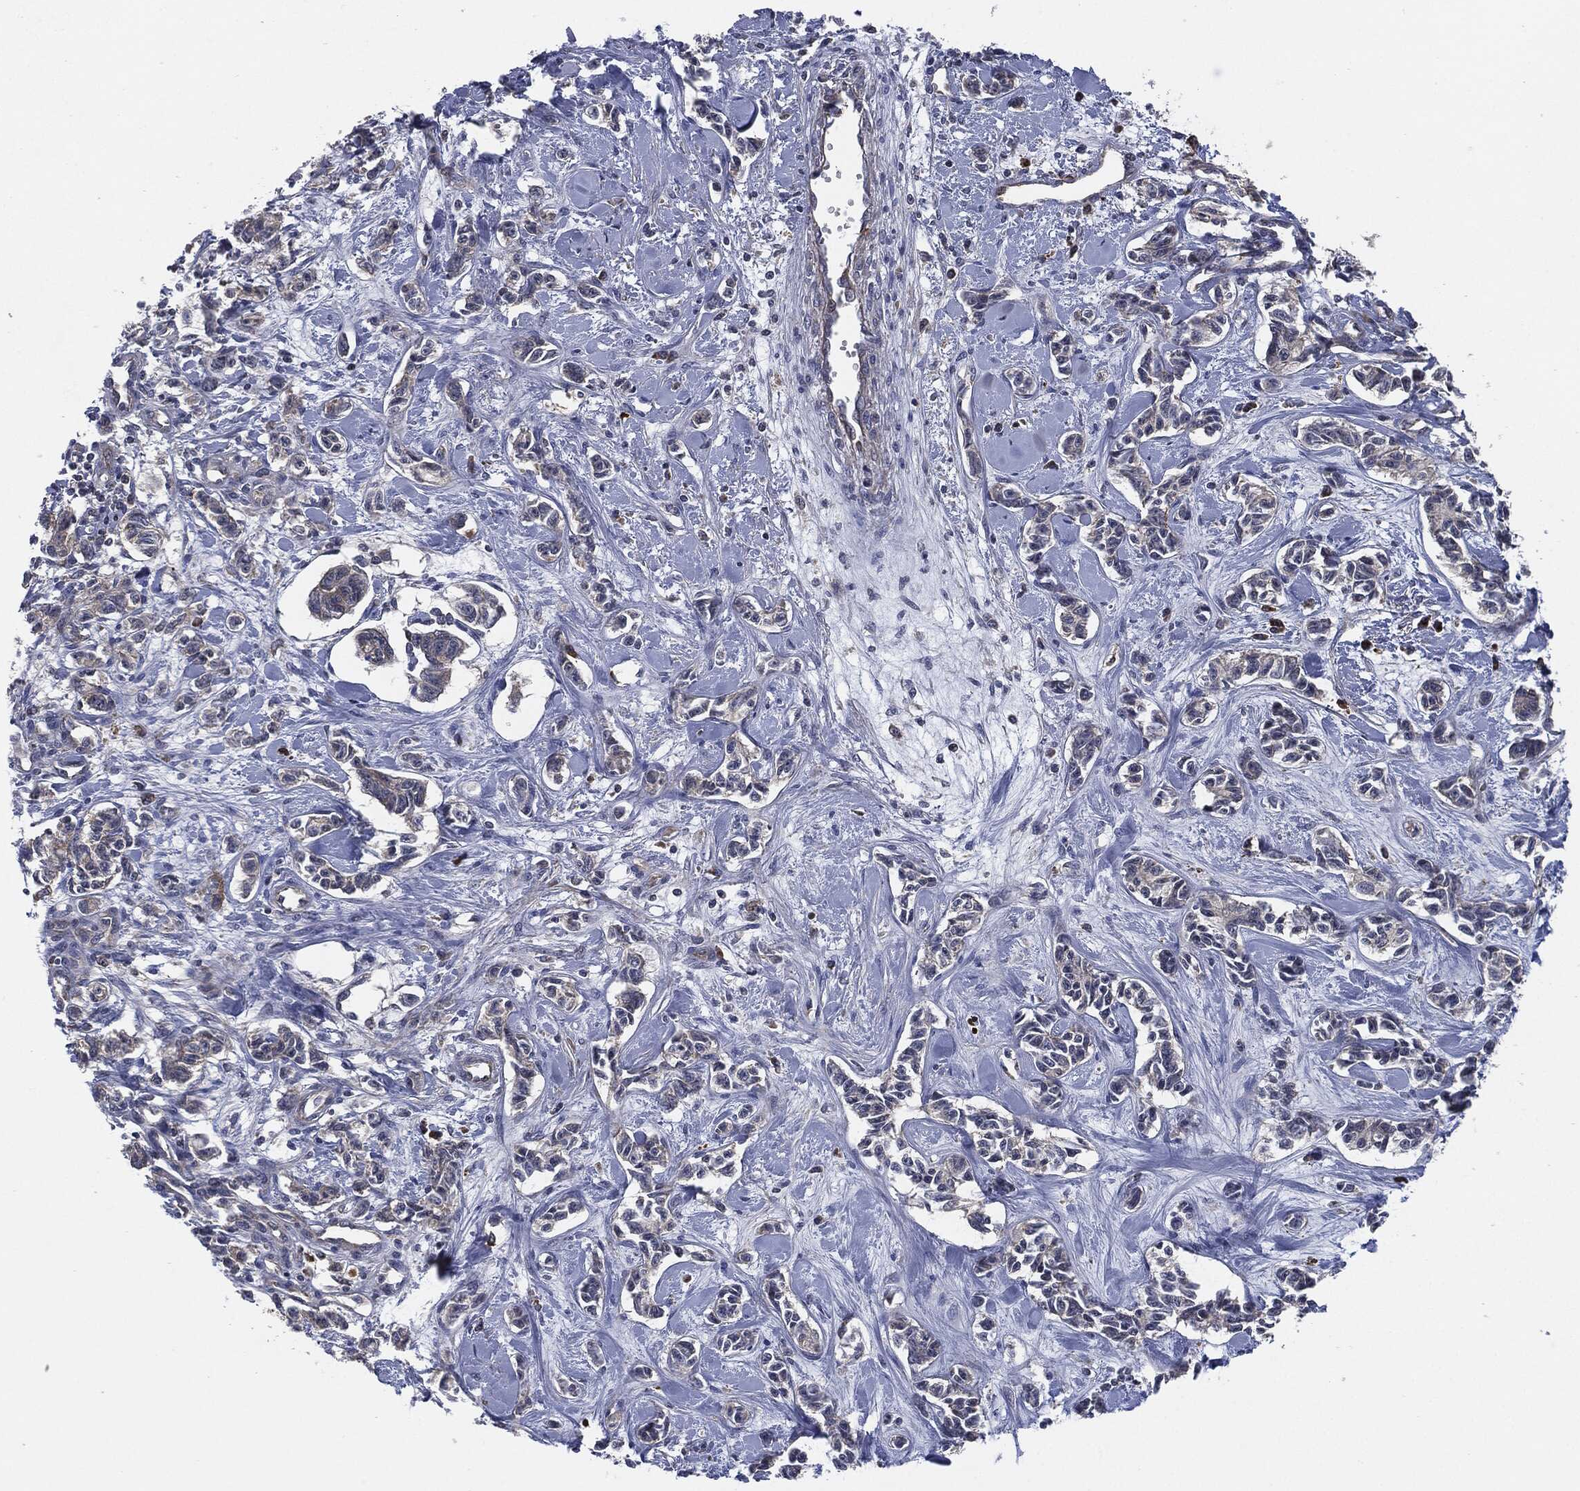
{"staining": {"intensity": "weak", "quantity": "25%-75%", "location": "cytoplasmic/membranous"}, "tissue": "carcinoid", "cell_type": "Tumor cells", "image_type": "cancer", "snomed": [{"axis": "morphology", "description": "Carcinoid, malignant, NOS"}, {"axis": "topography", "description": "Kidney"}], "caption": "Immunohistochemistry (IHC) staining of malignant carcinoid, which shows low levels of weak cytoplasmic/membranous expression in approximately 25%-75% of tumor cells indicating weak cytoplasmic/membranous protein positivity. The staining was performed using DAB (brown) for protein detection and nuclei were counterstained in hematoxylin (blue).", "gene": "TMEM11", "patient": {"sex": "female", "age": 41}}